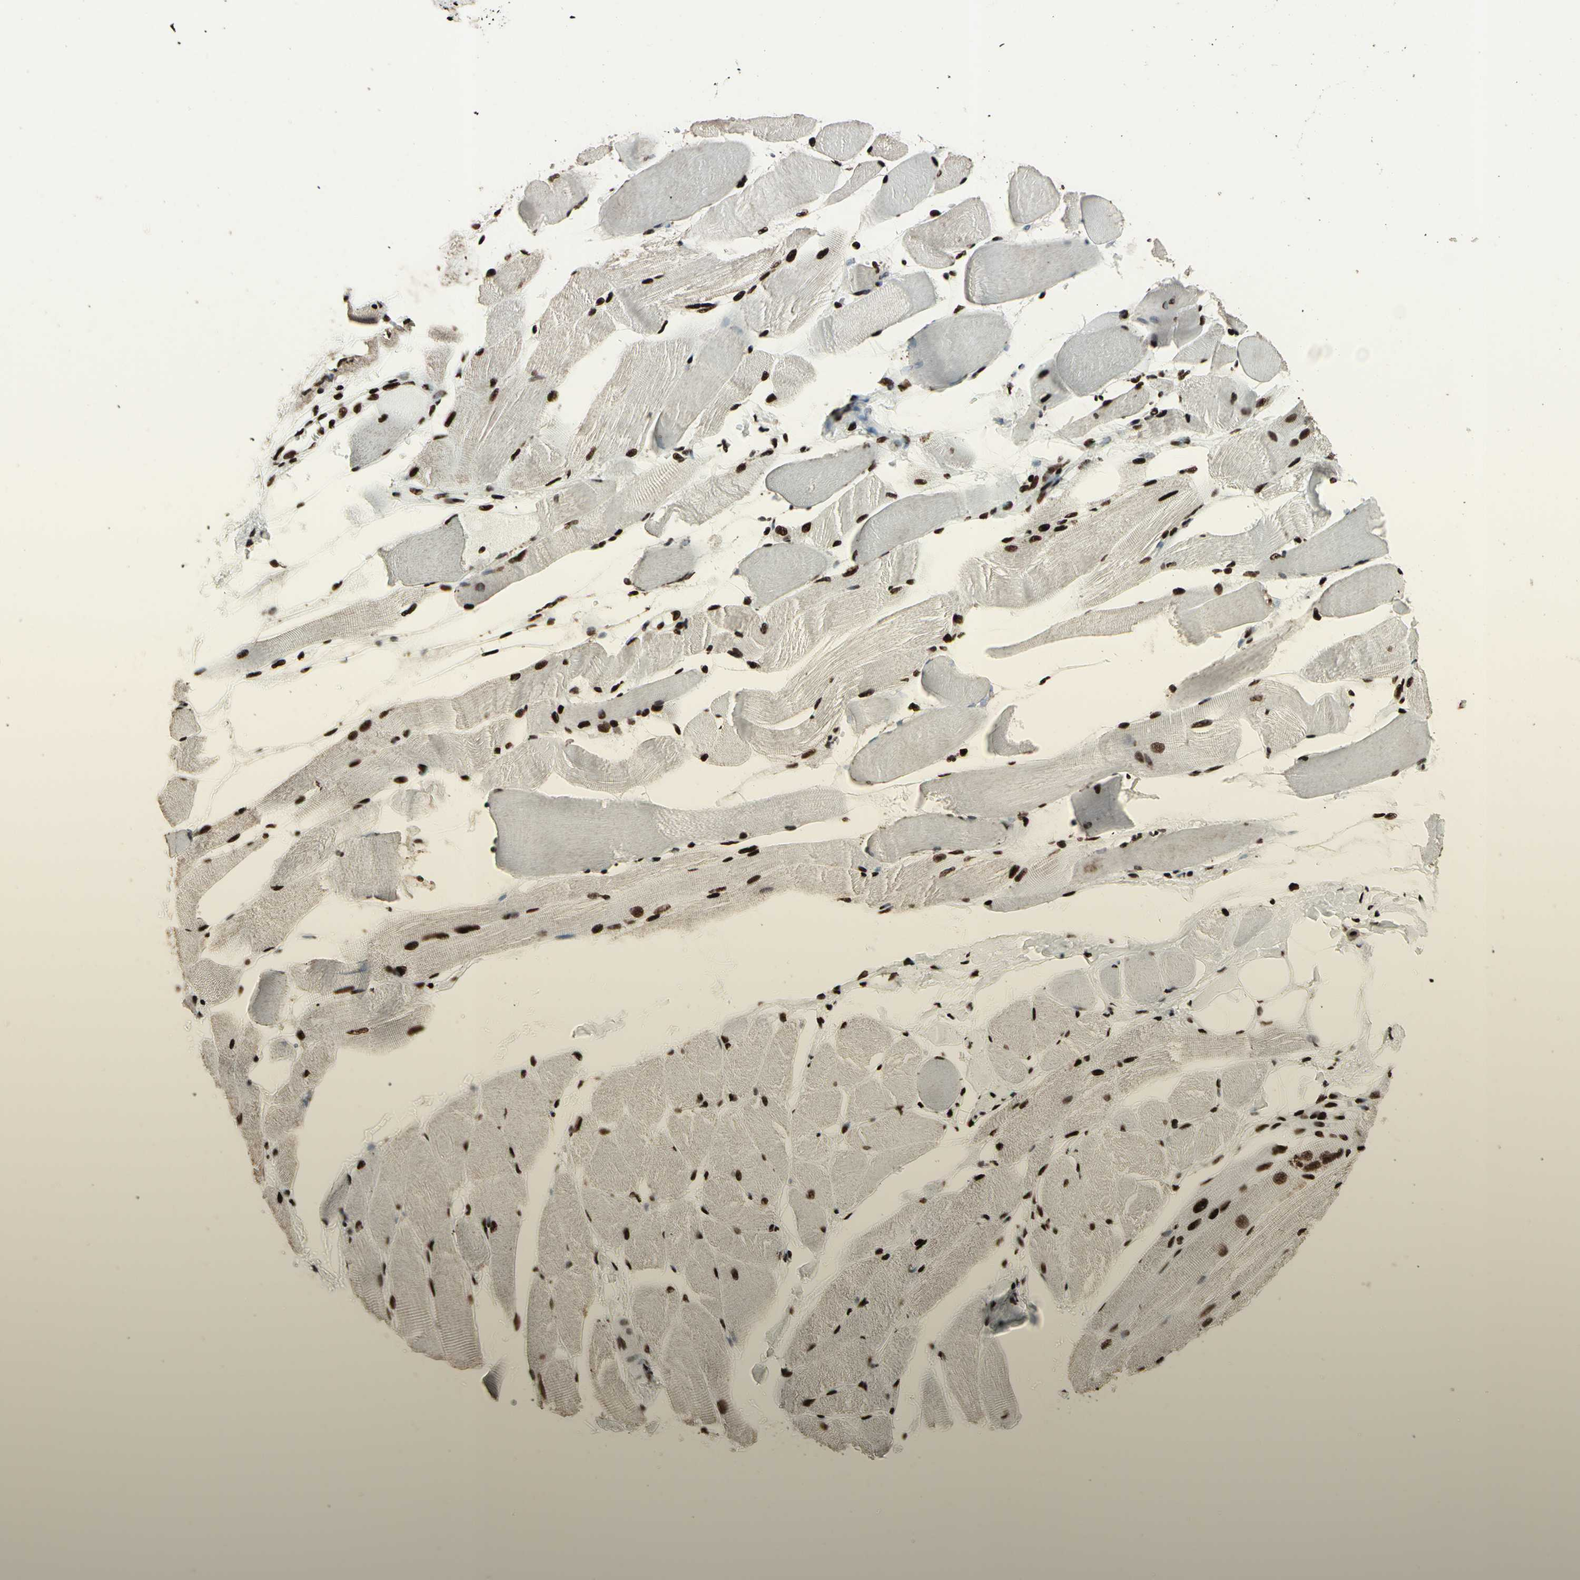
{"staining": {"intensity": "strong", "quantity": ">75%", "location": "nuclear"}, "tissue": "skeletal muscle", "cell_type": "Myocytes", "image_type": "normal", "snomed": [{"axis": "morphology", "description": "Normal tissue, NOS"}, {"axis": "topography", "description": "Skeletal muscle"}, {"axis": "topography", "description": "Peripheral nerve tissue"}], "caption": "A brown stain labels strong nuclear positivity of a protein in myocytes of benign human skeletal muscle.", "gene": "U2AF2", "patient": {"sex": "female", "age": 84}}